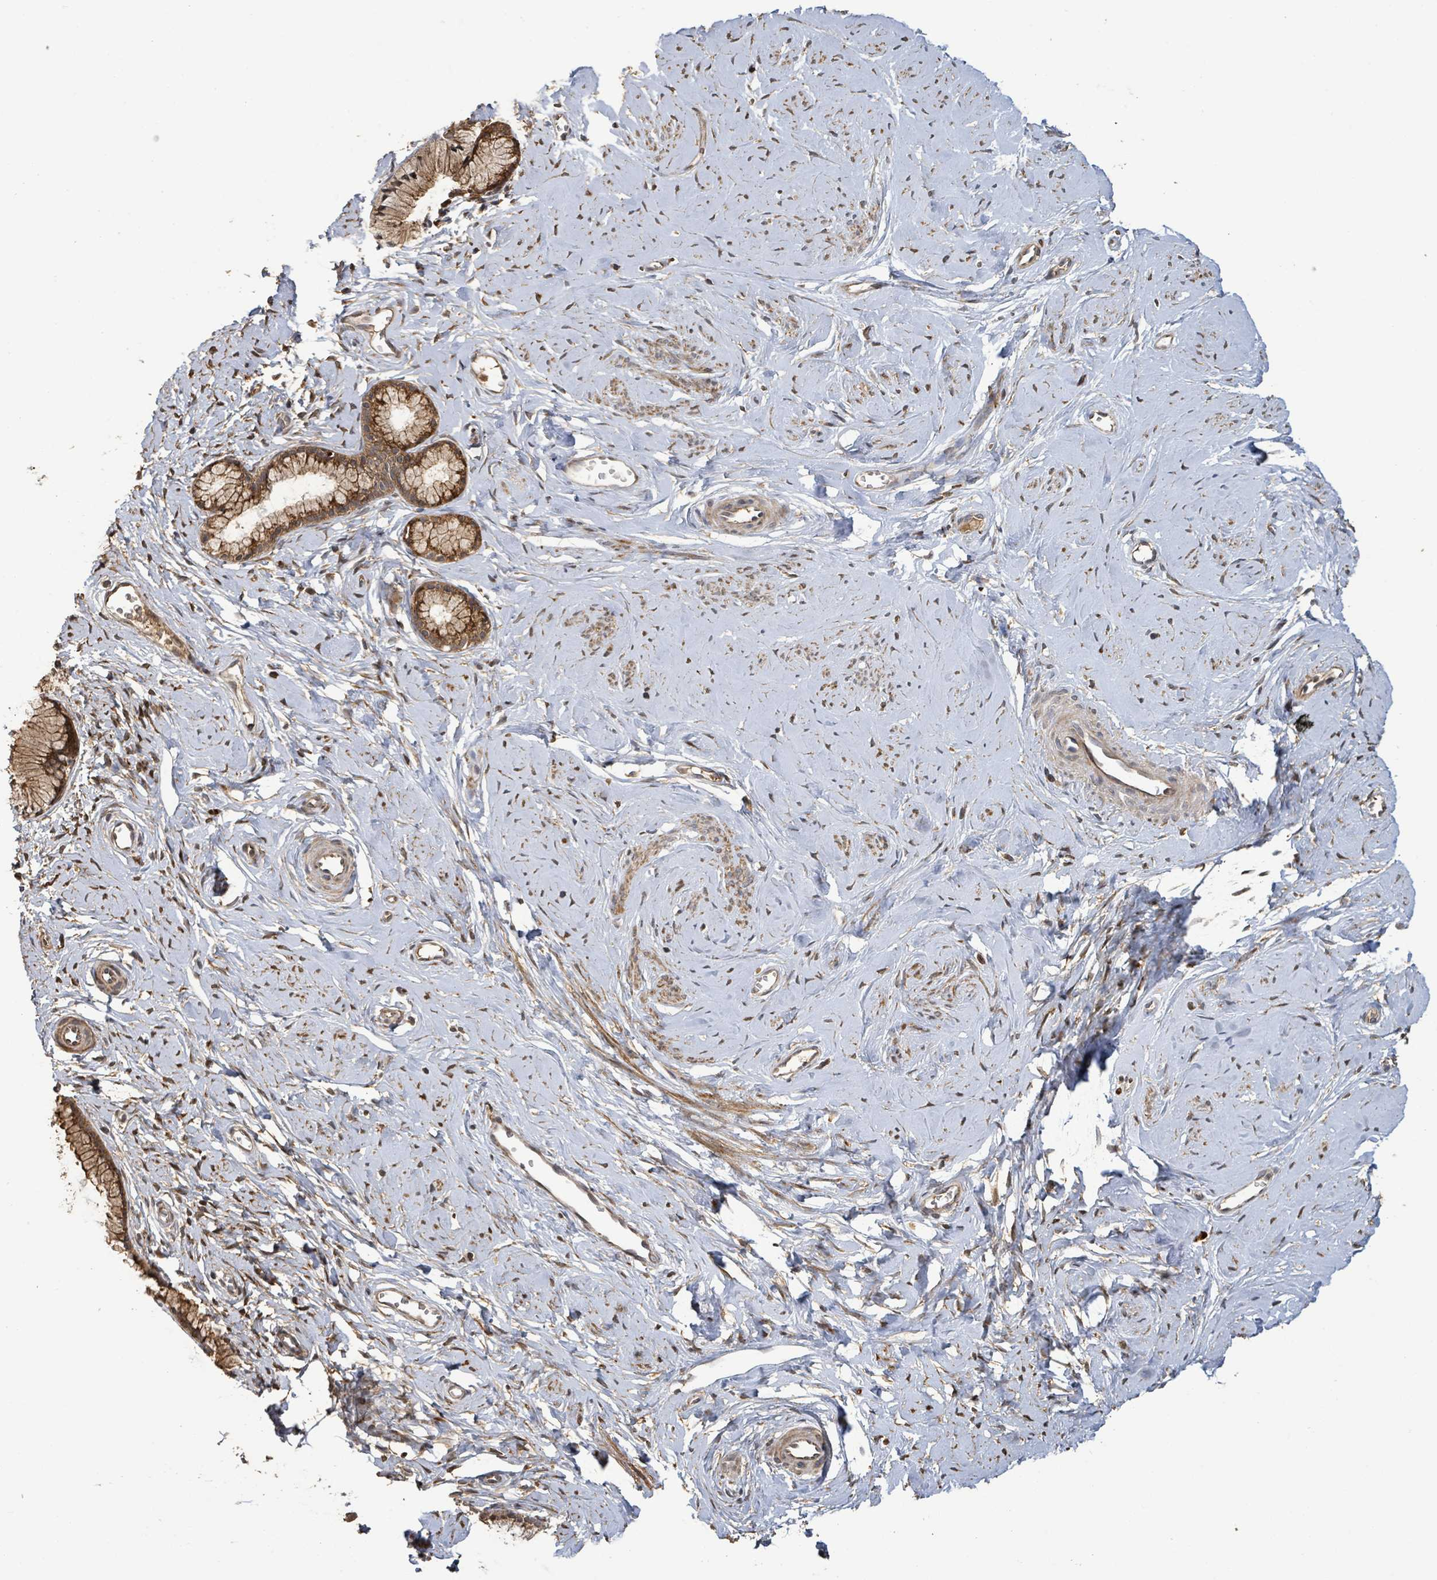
{"staining": {"intensity": "strong", "quantity": ">75%", "location": "cytoplasmic/membranous"}, "tissue": "cervix", "cell_type": "Glandular cells", "image_type": "normal", "snomed": [{"axis": "morphology", "description": "Normal tissue, NOS"}, {"axis": "topography", "description": "Cervix"}], "caption": "Immunohistochemistry (IHC) of unremarkable human cervix demonstrates high levels of strong cytoplasmic/membranous expression in approximately >75% of glandular cells. (DAB = brown stain, brightfield microscopy at high magnification).", "gene": "STARD4", "patient": {"sex": "female", "age": 40}}